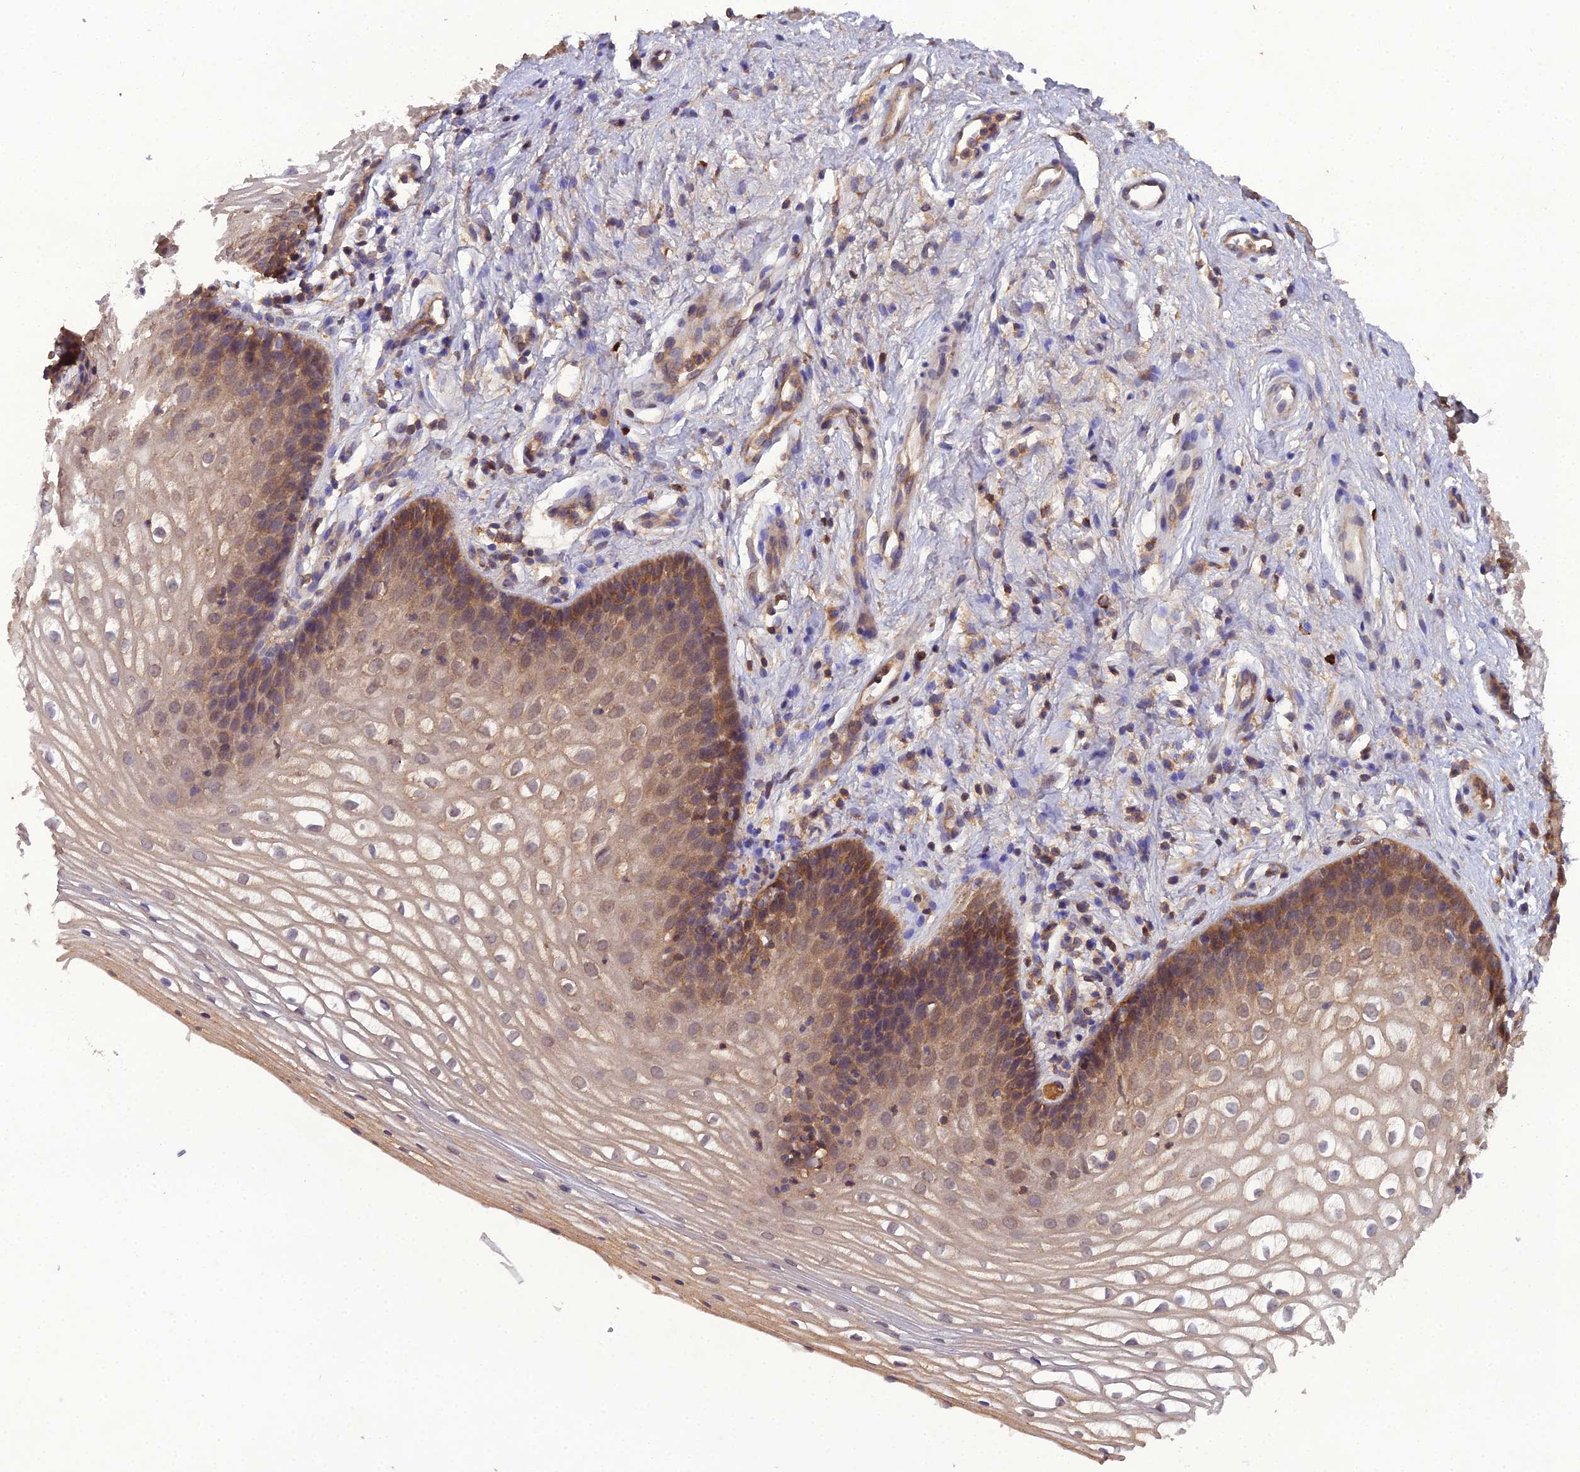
{"staining": {"intensity": "moderate", "quantity": "25%-75%", "location": "cytoplasmic/membranous"}, "tissue": "vagina", "cell_type": "Squamous epithelial cells", "image_type": "normal", "snomed": [{"axis": "morphology", "description": "Normal tissue, NOS"}, {"axis": "topography", "description": "Vagina"}], "caption": "Protein staining demonstrates moderate cytoplasmic/membranous positivity in approximately 25%-75% of squamous epithelial cells in unremarkable vagina.", "gene": "TMEM258", "patient": {"sex": "female", "age": 34}}